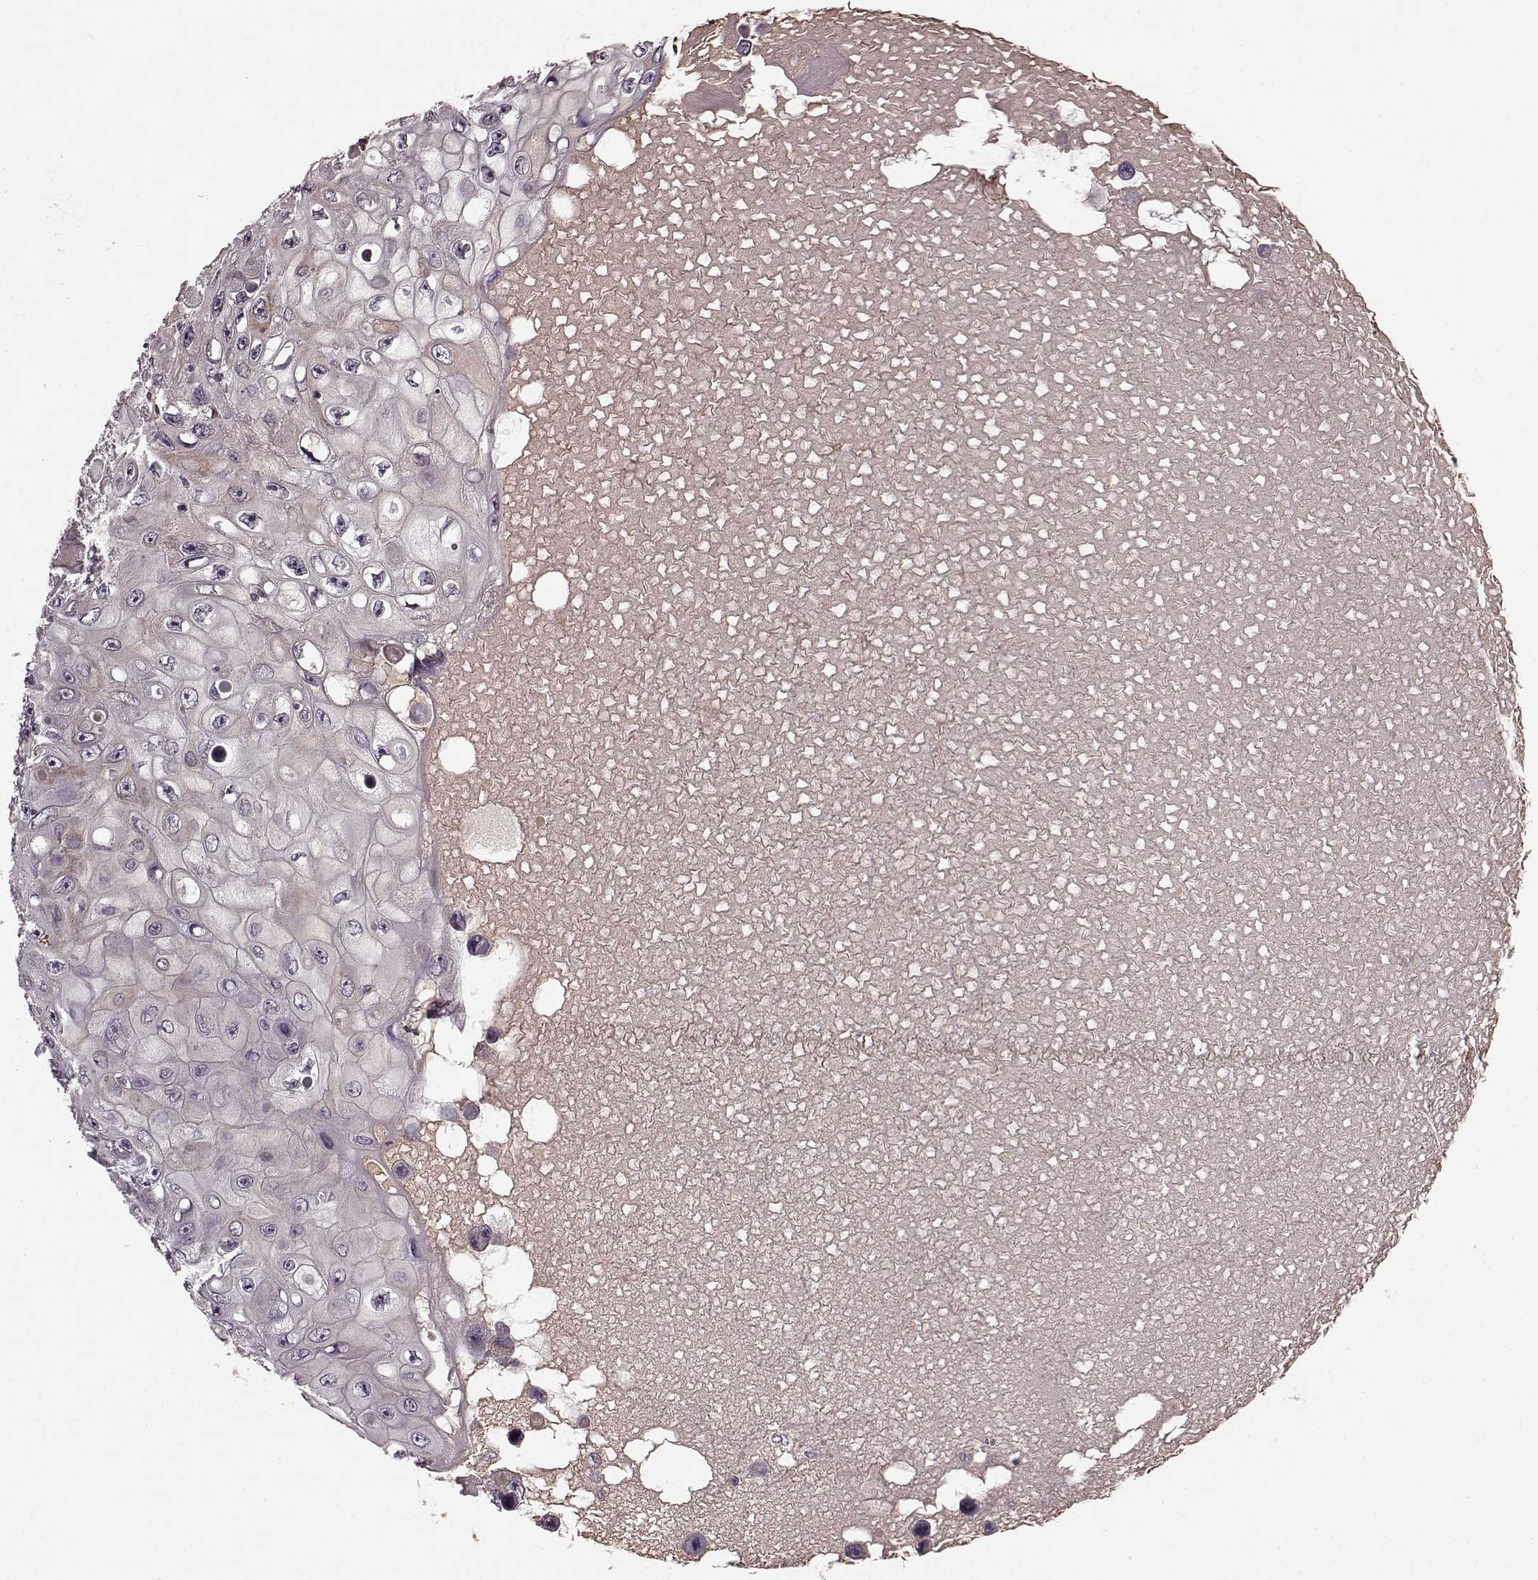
{"staining": {"intensity": "negative", "quantity": "none", "location": "none"}, "tissue": "skin cancer", "cell_type": "Tumor cells", "image_type": "cancer", "snomed": [{"axis": "morphology", "description": "Squamous cell carcinoma, NOS"}, {"axis": "topography", "description": "Skin"}], "caption": "Photomicrograph shows no protein expression in tumor cells of skin squamous cell carcinoma tissue.", "gene": "NRL", "patient": {"sex": "male", "age": 82}}